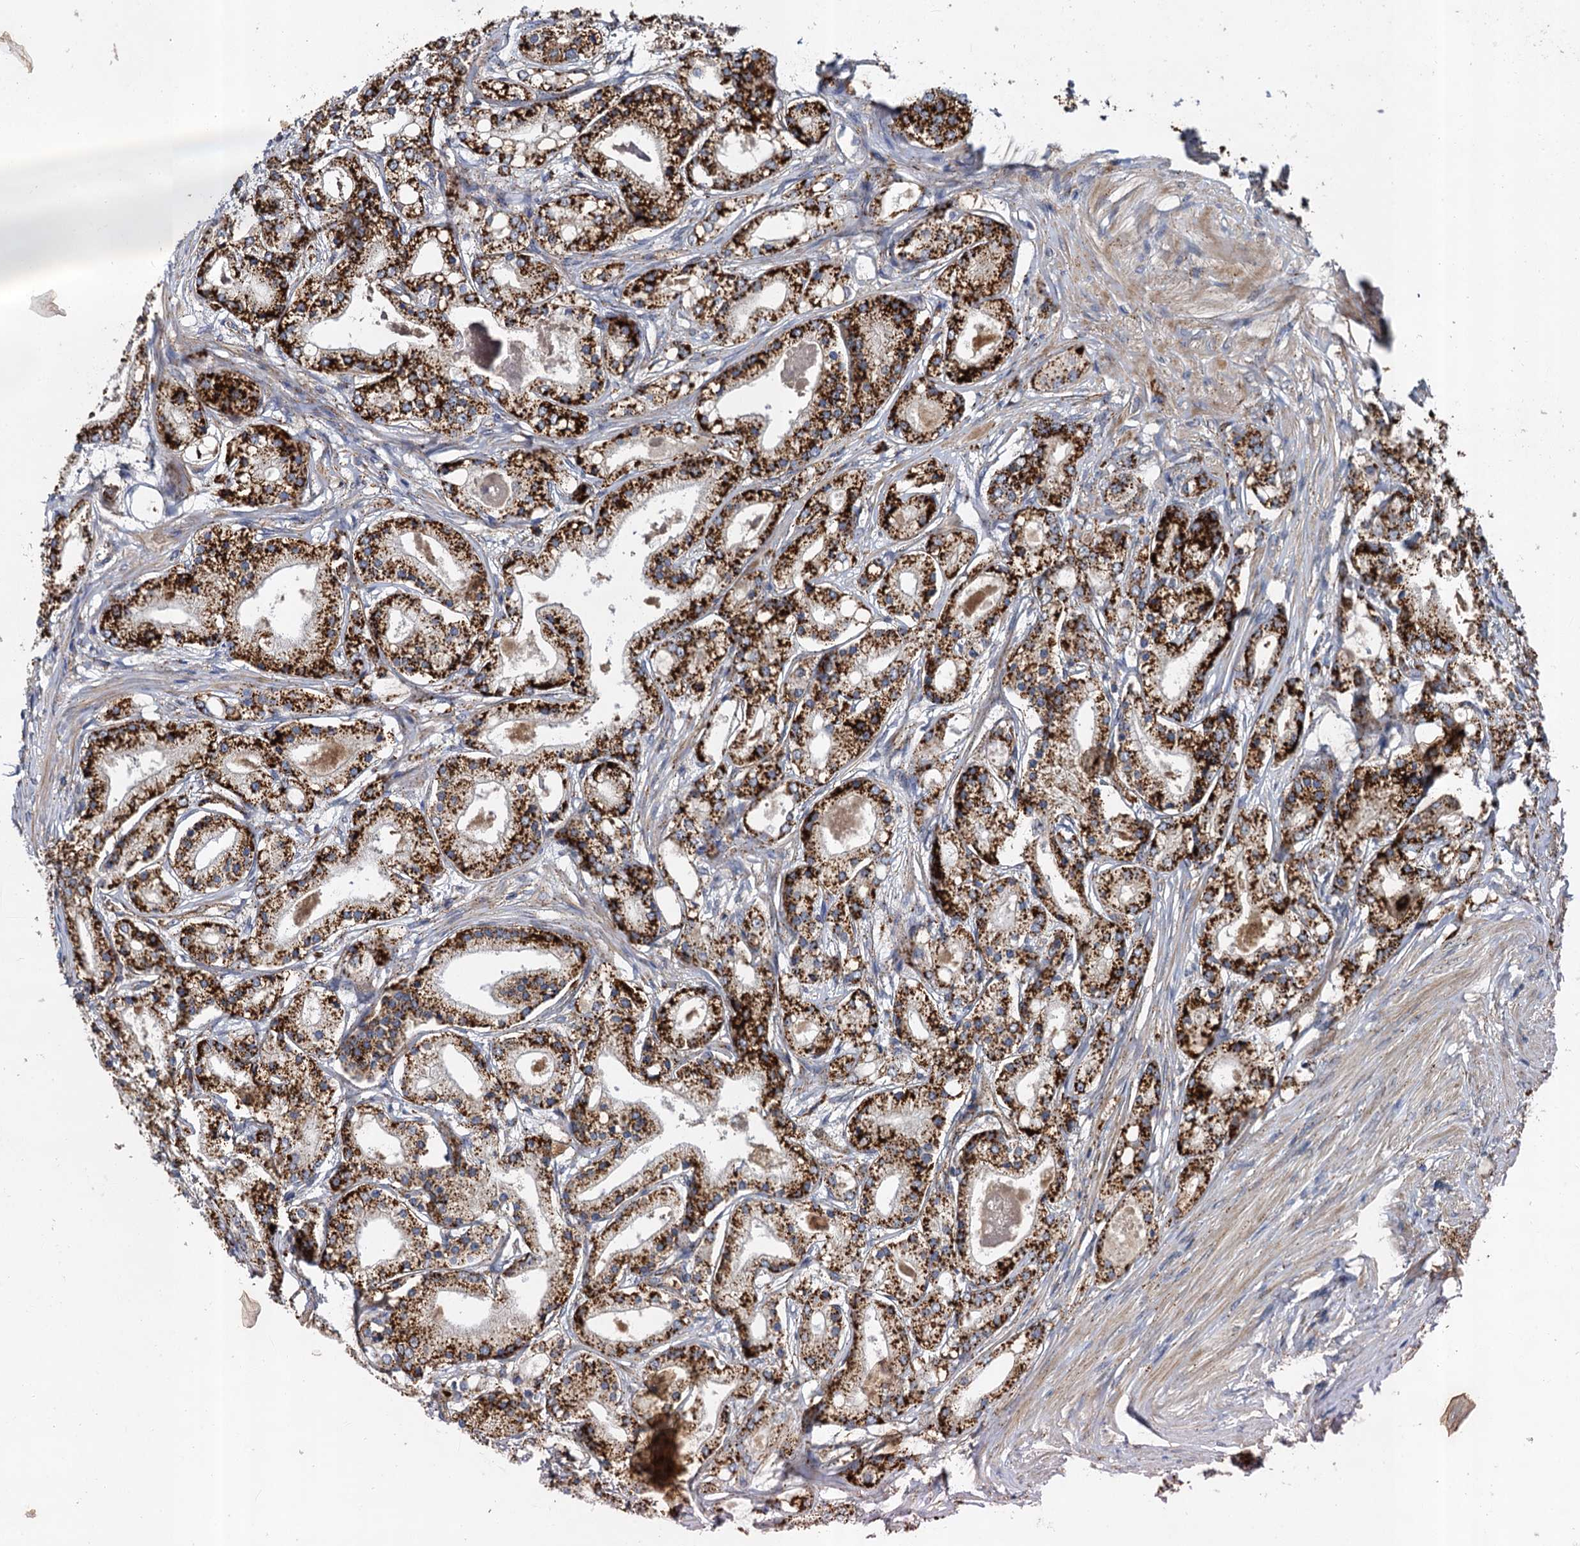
{"staining": {"intensity": "strong", "quantity": ">75%", "location": "cytoplasmic/membranous"}, "tissue": "prostate cancer", "cell_type": "Tumor cells", "image_type": "cancer", "snomed": [{"axis": "morphology", "description": "Adenocarcinoma, High grade"}, {"axis": "topography", "description": "Prostate"}], "caption": "An IHC image of tumor tissue is shown. Protein staining in brown shows strong cytoplasmic/membranous positivity in prostate cancer within tumor cells.", "gene": "GBA1", "patient": {"sex": "male", "age": 59}}